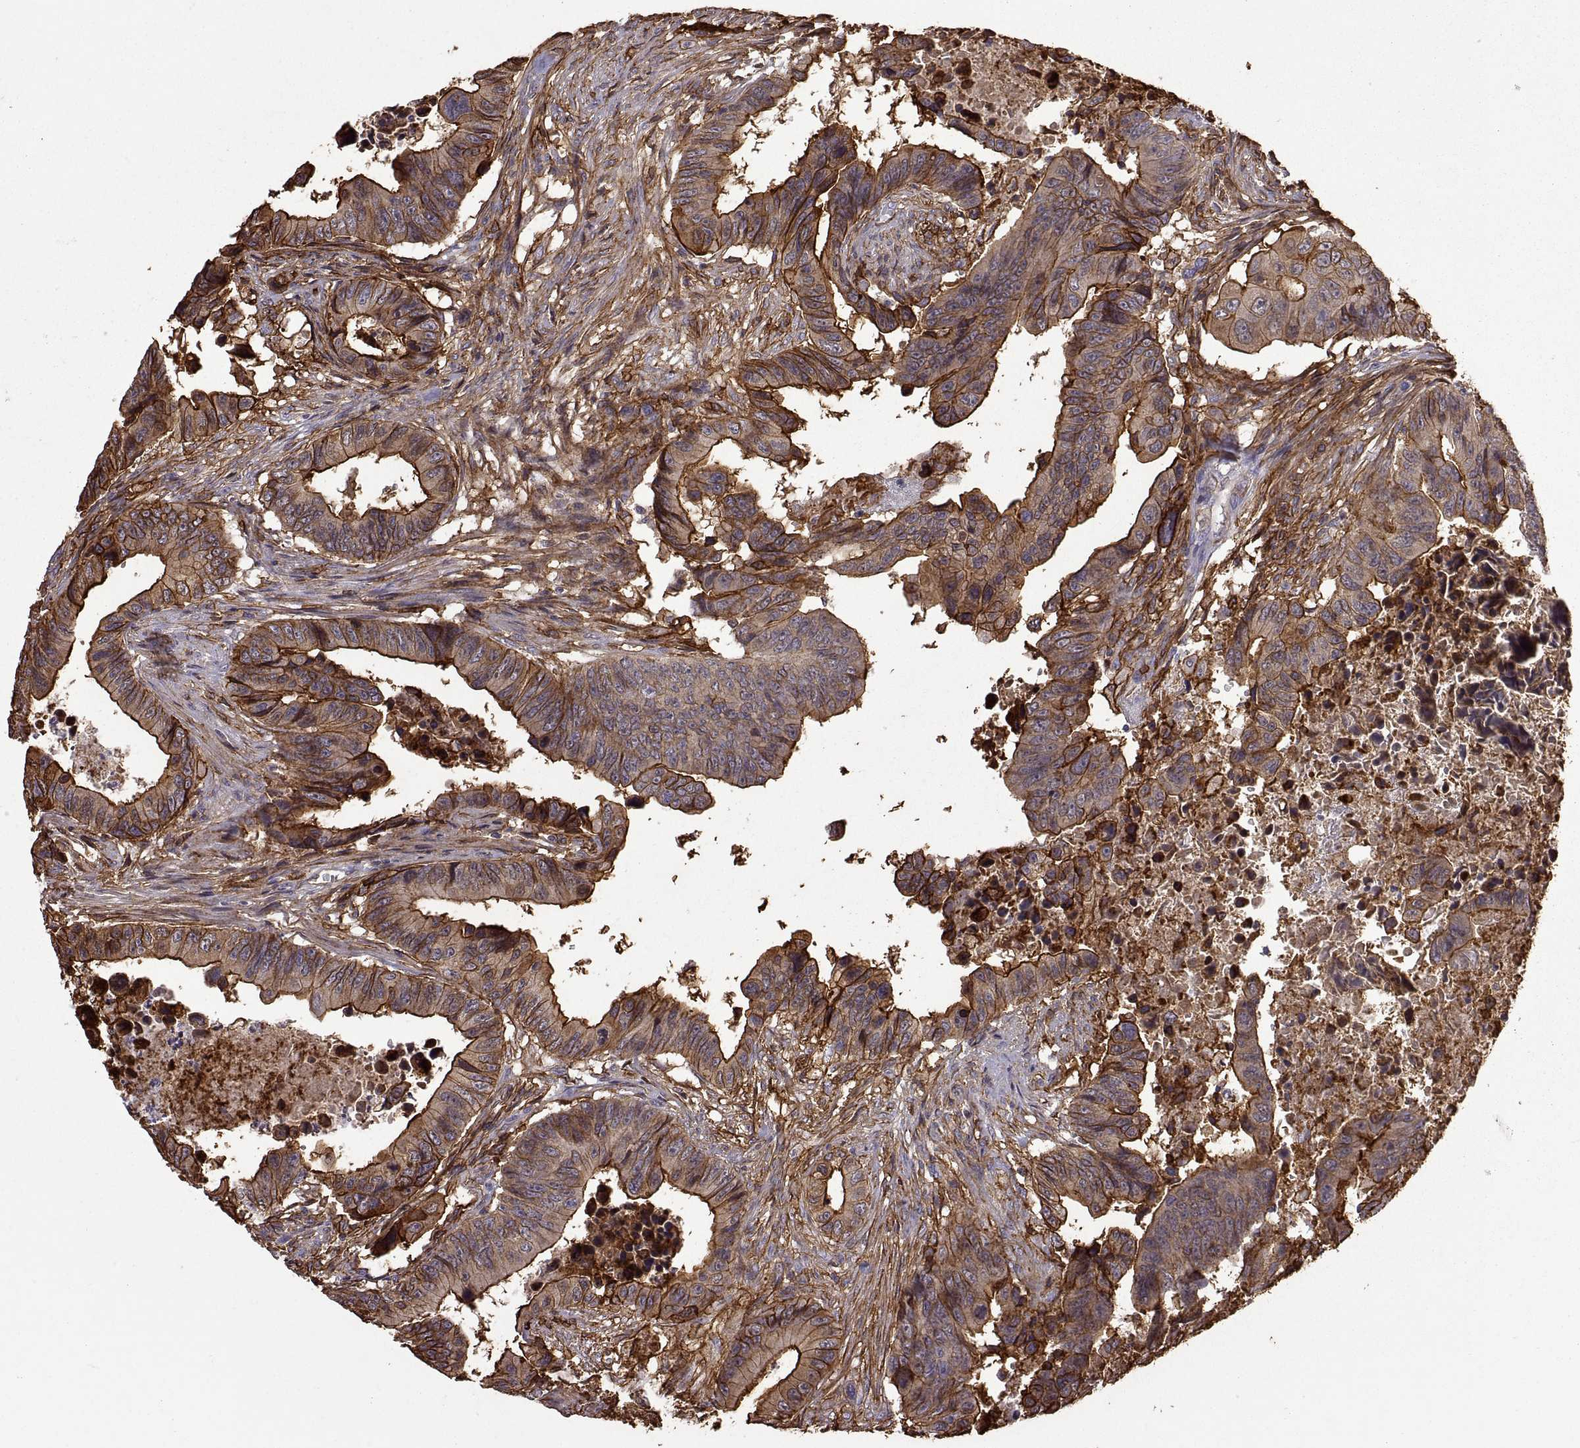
{"staining": {"intensity": "strong", "quantity": ">75%", "location": "cytoplasmic/membranous"}, "tissue": "colorectal cancer", "cell_type": "Tumor cells", "image_type": "cancer", "snomed": [{"axis": "morphology", "description": "Adenocarcinoma, NOS"}, {"axis": "topography", "description": "Colon"}], "caption": "Strong cytoplasmic/membranous protein staining is seen in about >75% of tumor cells in colorectal cancer (adenocarcinoma).", "gene": "S100A10", "patient": {"sex": "female", "age": 87}}